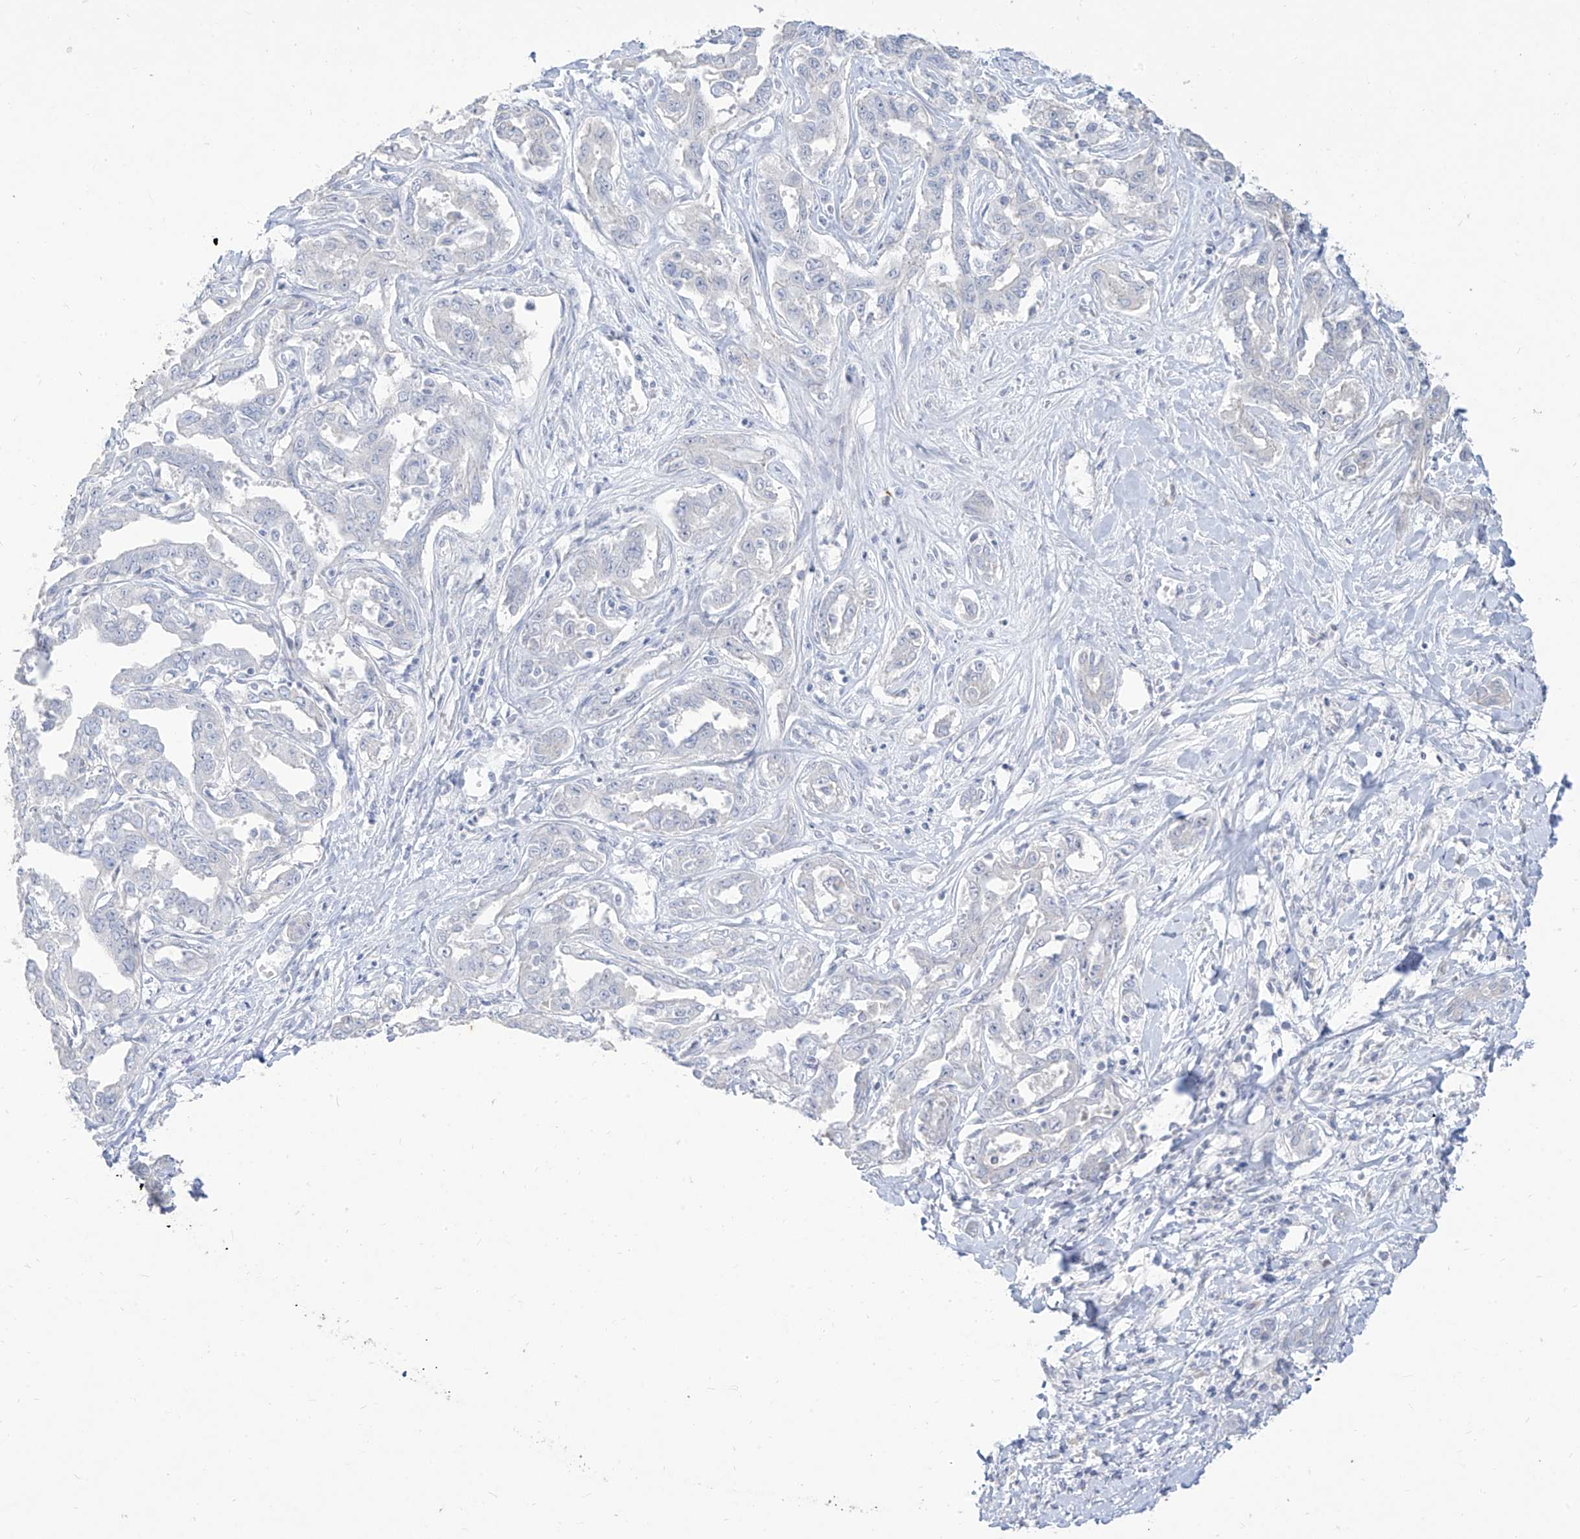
{"staining": {"intensity": "negative", "quantity": "none", "location": "none"}, "tissue": "liver cancer", "cell_type": "Tumor cells", "image_type": "cancer", "snomed": [{"axis": "morphology", "description": "Cholangiocarcinoma"}, {"axis": "topography", "description": "Liver"}], "caption": "Immunohistochemistry image of human cholangiocarcinoma (liver) stained for a protein (brown), which reveals no positivity in tumor cells.", "gene": "TGM4", "patient": {"sex": "male", "age": 59}}